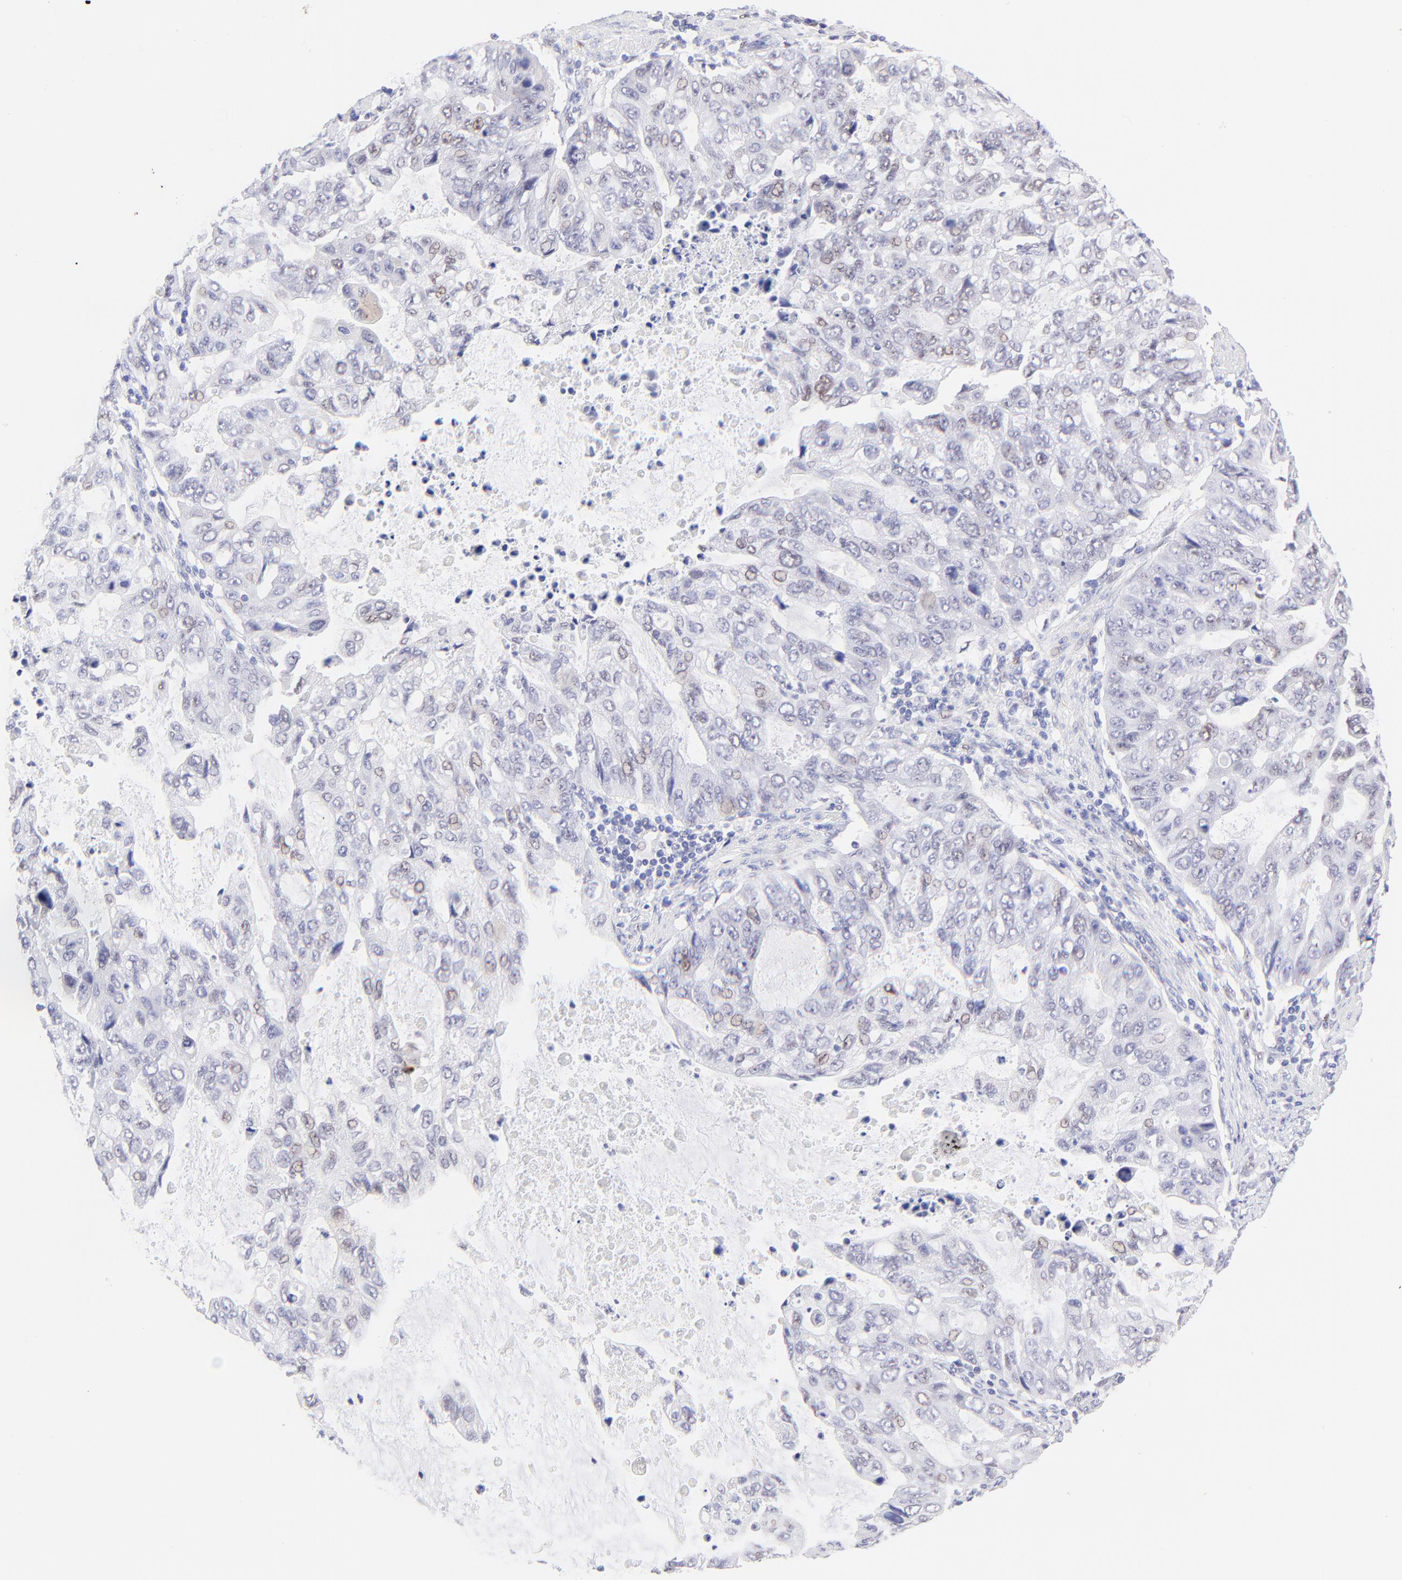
{"staining": {"intensity": "weak", "quantity": "<25%", "location": "nuclear"}, "tissue": "stomach cancer", "cell_type": "Tumor cells", "image_type": "cancer", "snomed": [{"axis": "morphology", "description": "Adenocarcinoma, NOS"}, {"axis": "topography", "description": "Stomach, upper"}], "caption": "Stomach cancer was stained to show a protein in brown. There is no significant expression in tumor cells.", "gene": "KLF4", "patient": {"sex": "female", "age": 52}}